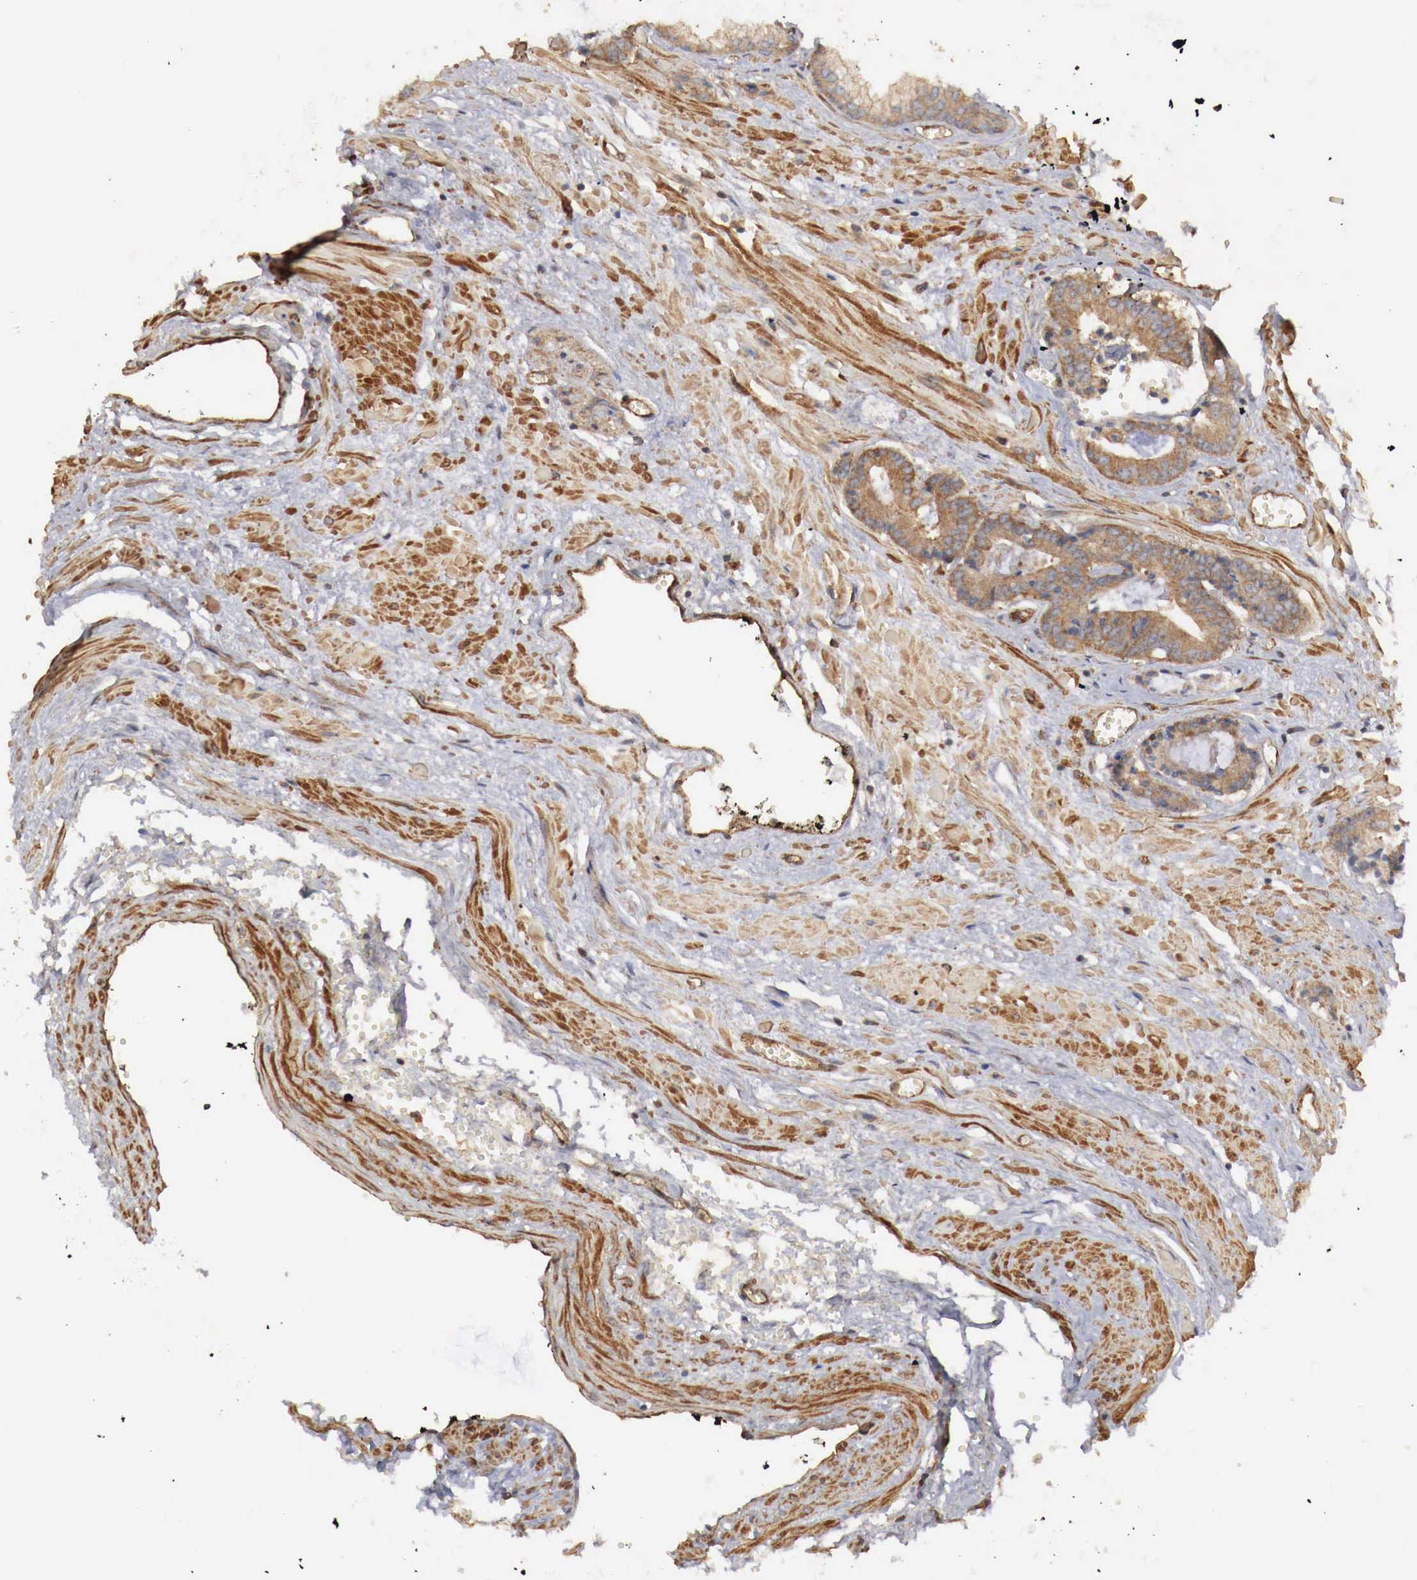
{"staining": {"intensity": "weak", "quantity": ">75%", "location": "cytoplasmic/membranous"}, "tissue": "prostate cancer", "cell_type": "Tumor cells", "image_type": "cancer", "snomed": [{"axis": "morphology", "description": "Adenocarcinoma, High grade"}, {"axis": "topography", "description": "Prostate"}], "caption": "Tumor cells exhibit weak cytoplasmic/membranous staining in about >75% of cells in prostate cancer (high-grade adenocarcinoma).", "gene": "ARMCX4", "patient": {"sex": "male", "age": 56}}